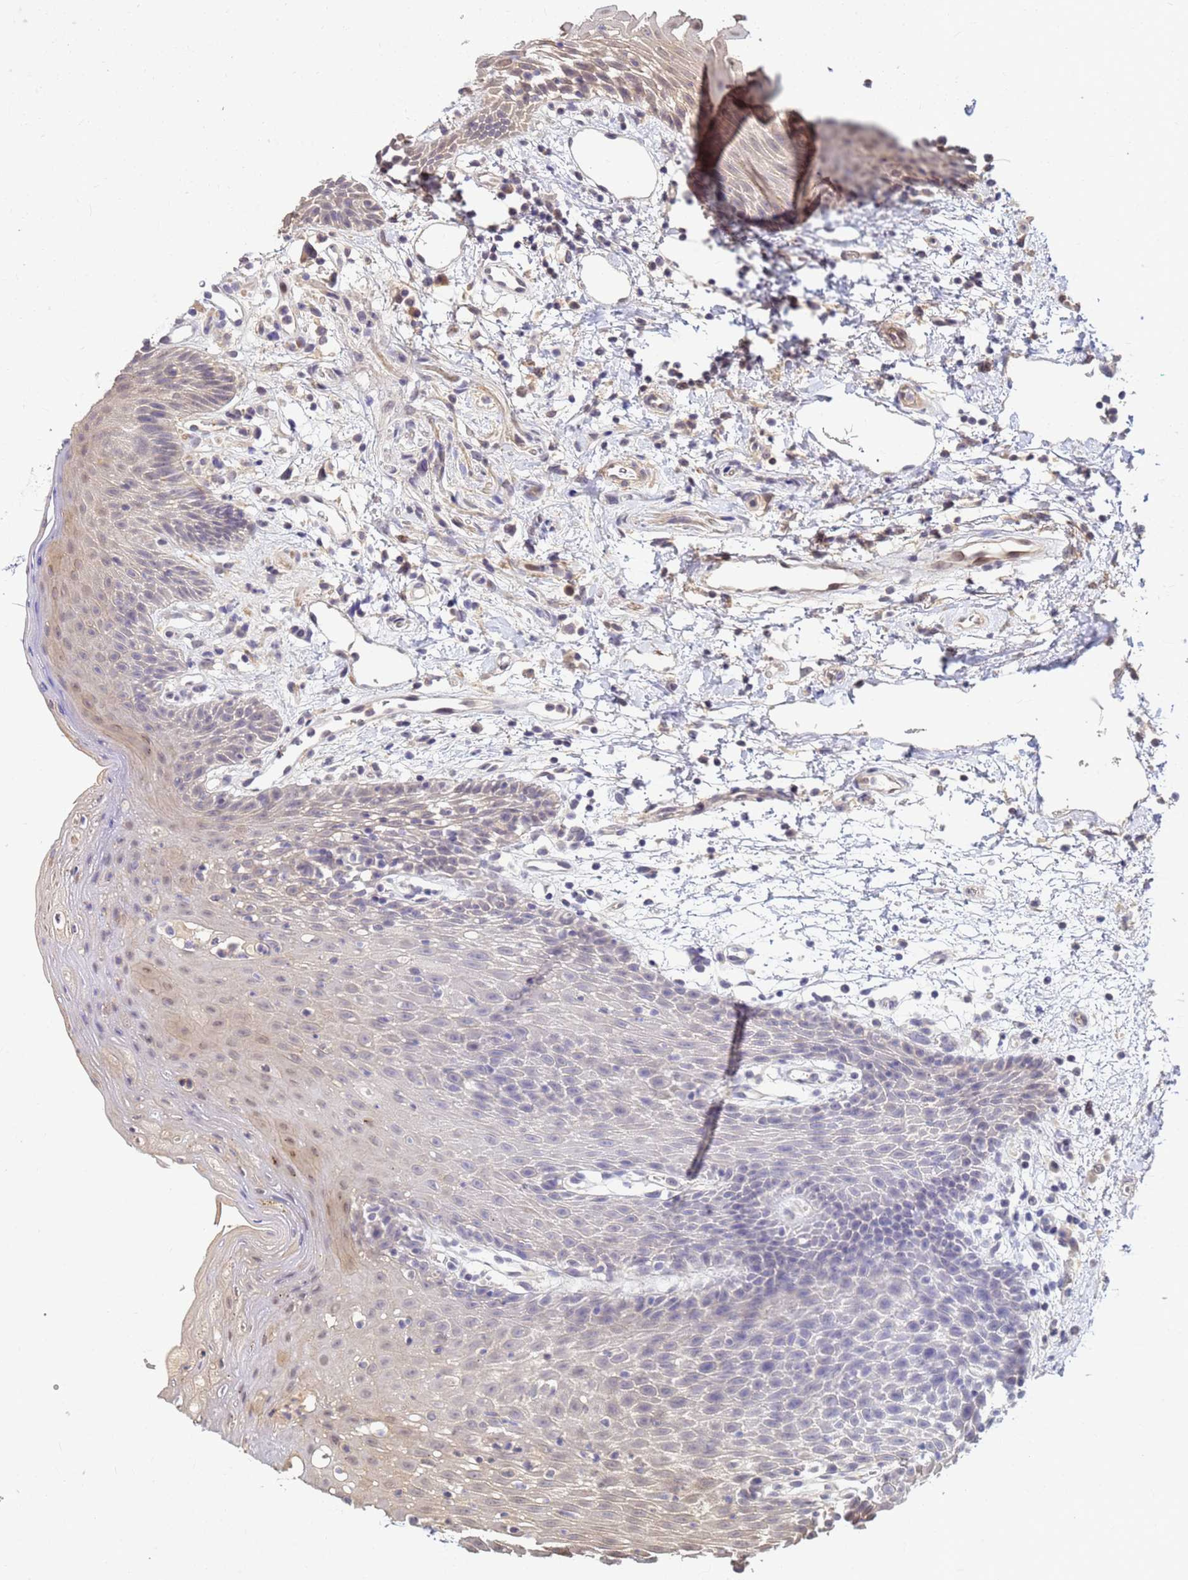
{"staining": {"intensity": "weak", "quantity": "<25%", "location": "cytoplasmic/membranous,nuclear"}, "tissue": "oral mucosa", "cell_type": "Squamous epithelial cells", "image_type": "normal", "snomed": [{"axis": "morphology", "description": "Normal tissue, NOS"}, {"axis": "topography", "description": "Oral tissue"}, {"axis": "topography", "description": "Tounge, NOS"}], "caption": "This image is of unremarkable oral mucosa stained with immunohistochemistry (IHC) to label a protein in brown with the nuclei are counter-stained blue. There is no positivity in squamous epithelial cells. (Brightfield microscopy of DAB (3,3'-diaminobenzidine) immunohistochemistry at high magnification).", "gene": "DUS4L", "patient": {"sex": "female", "age": 59}}